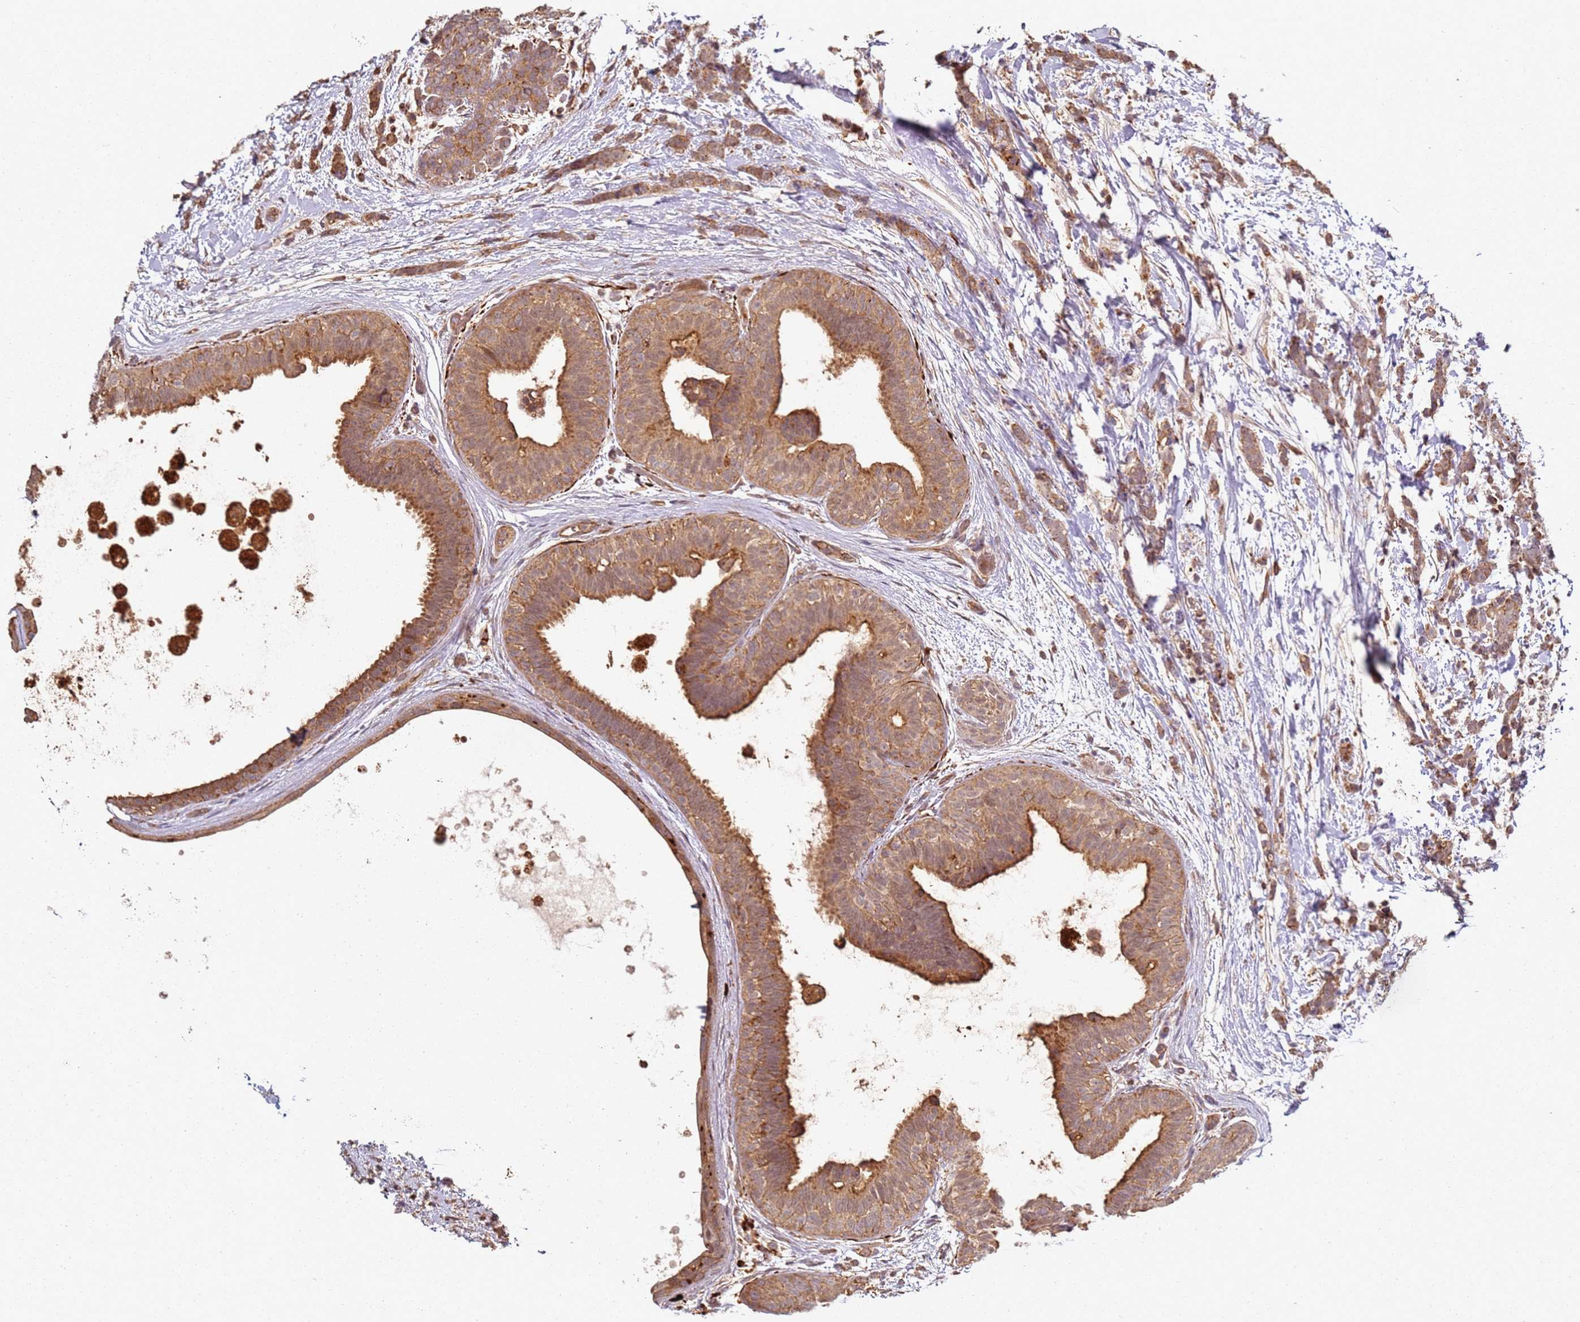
{"staining": {"intensity": "moderate", "quantity": ">75%", "location": "cytoplasmic/membranous"}, "tissue": "breast cancer", "cell_type": "Tumor cells", "image_type": "cancer", "snomed": [{"axis": "morphology", "description": "Lobular carcinoma"}, {"axis": "topography", "description": "Breast"}], "caption": "Breast cancer (lobular carcinoma) tissue exhibits moderate cytoplasmic/membranous positivity in approximately >75% of tumor cells", "gene": "SCGB2B2", "patient": {"sex": "female", "age": 58}}